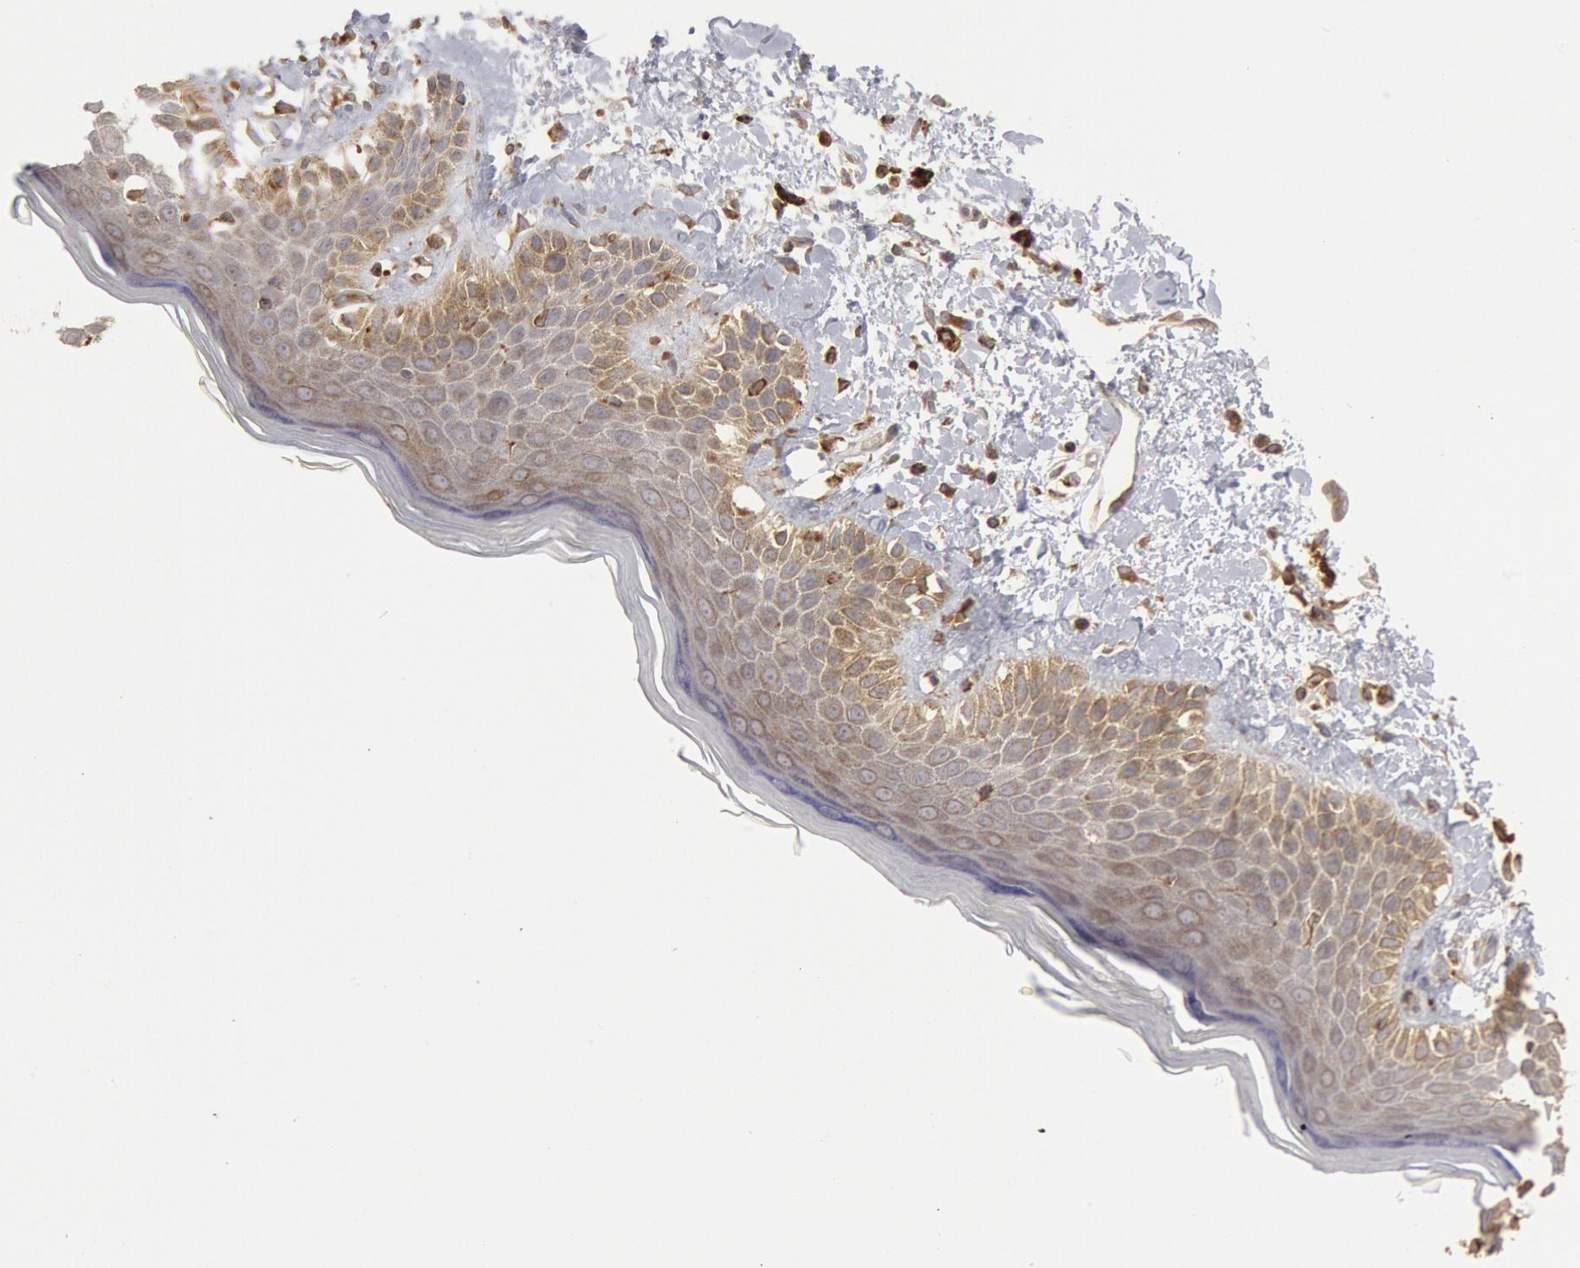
{"staining": {"intensity": "weak", "quantity": "25%-75%", "location": "cytoplasmic/membranous"}, "tissue": "skin", "cell_type": "Epidermal cells", "image_type": "normal", "snomed": [{"axis": "morphology", "description": "Normal tissue, NOS"}, {"axis": "topography", "description": "Anal"}], "caption": "Immunohistochemical staining of normal human skin exhibits low levels of weak cytoplasmic/membranous positivity in about 25%-75% of epidermal cells.", "gene": "OSBPL8", "patient": {"sex": "female", "age": 78}}